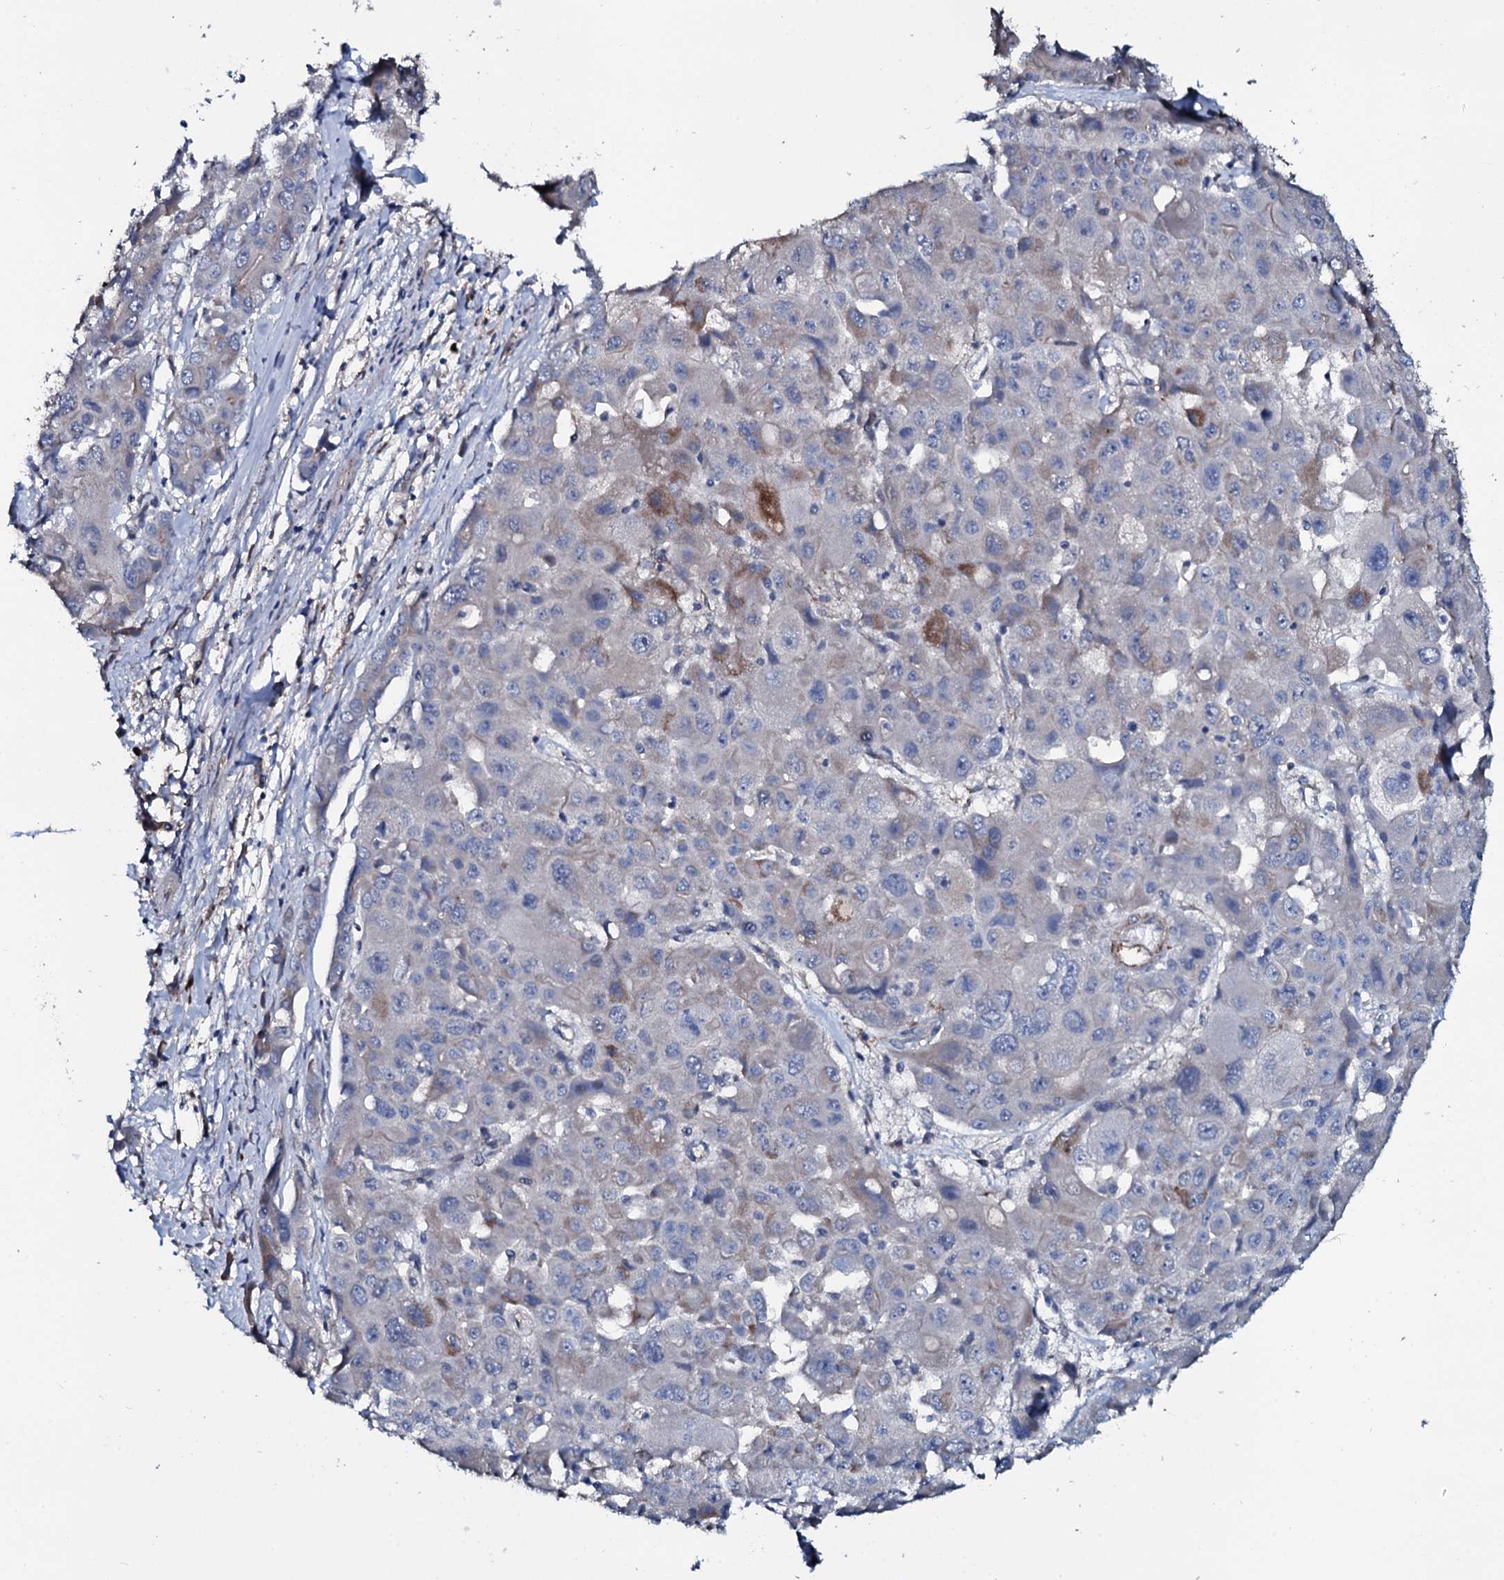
{"staining": {"intensity": "moderate", "quantity": "<25%", "location": "cytoplasmic/membranous"}, "tissue": "liver cancer", "cell_type": "Tumor cells", "image_type": "cancer", "snomed": [{"axis": "morphology", "description": "Cholangiocarcinoma"}, {"axis": "topography", "description": "Liver"}], "caption": "DAB (3,3'-diaminobenzidine) immunohistochemical staining of liver cholangiocarcinoma shows moderate cytoplasmic/membranous protein positivity in about <25% of tumor cells. (DAB IHC with brightfield microscopy, high magnification).", "gene": "IL12B", "patient": {"sex": "male", "age": 67}}